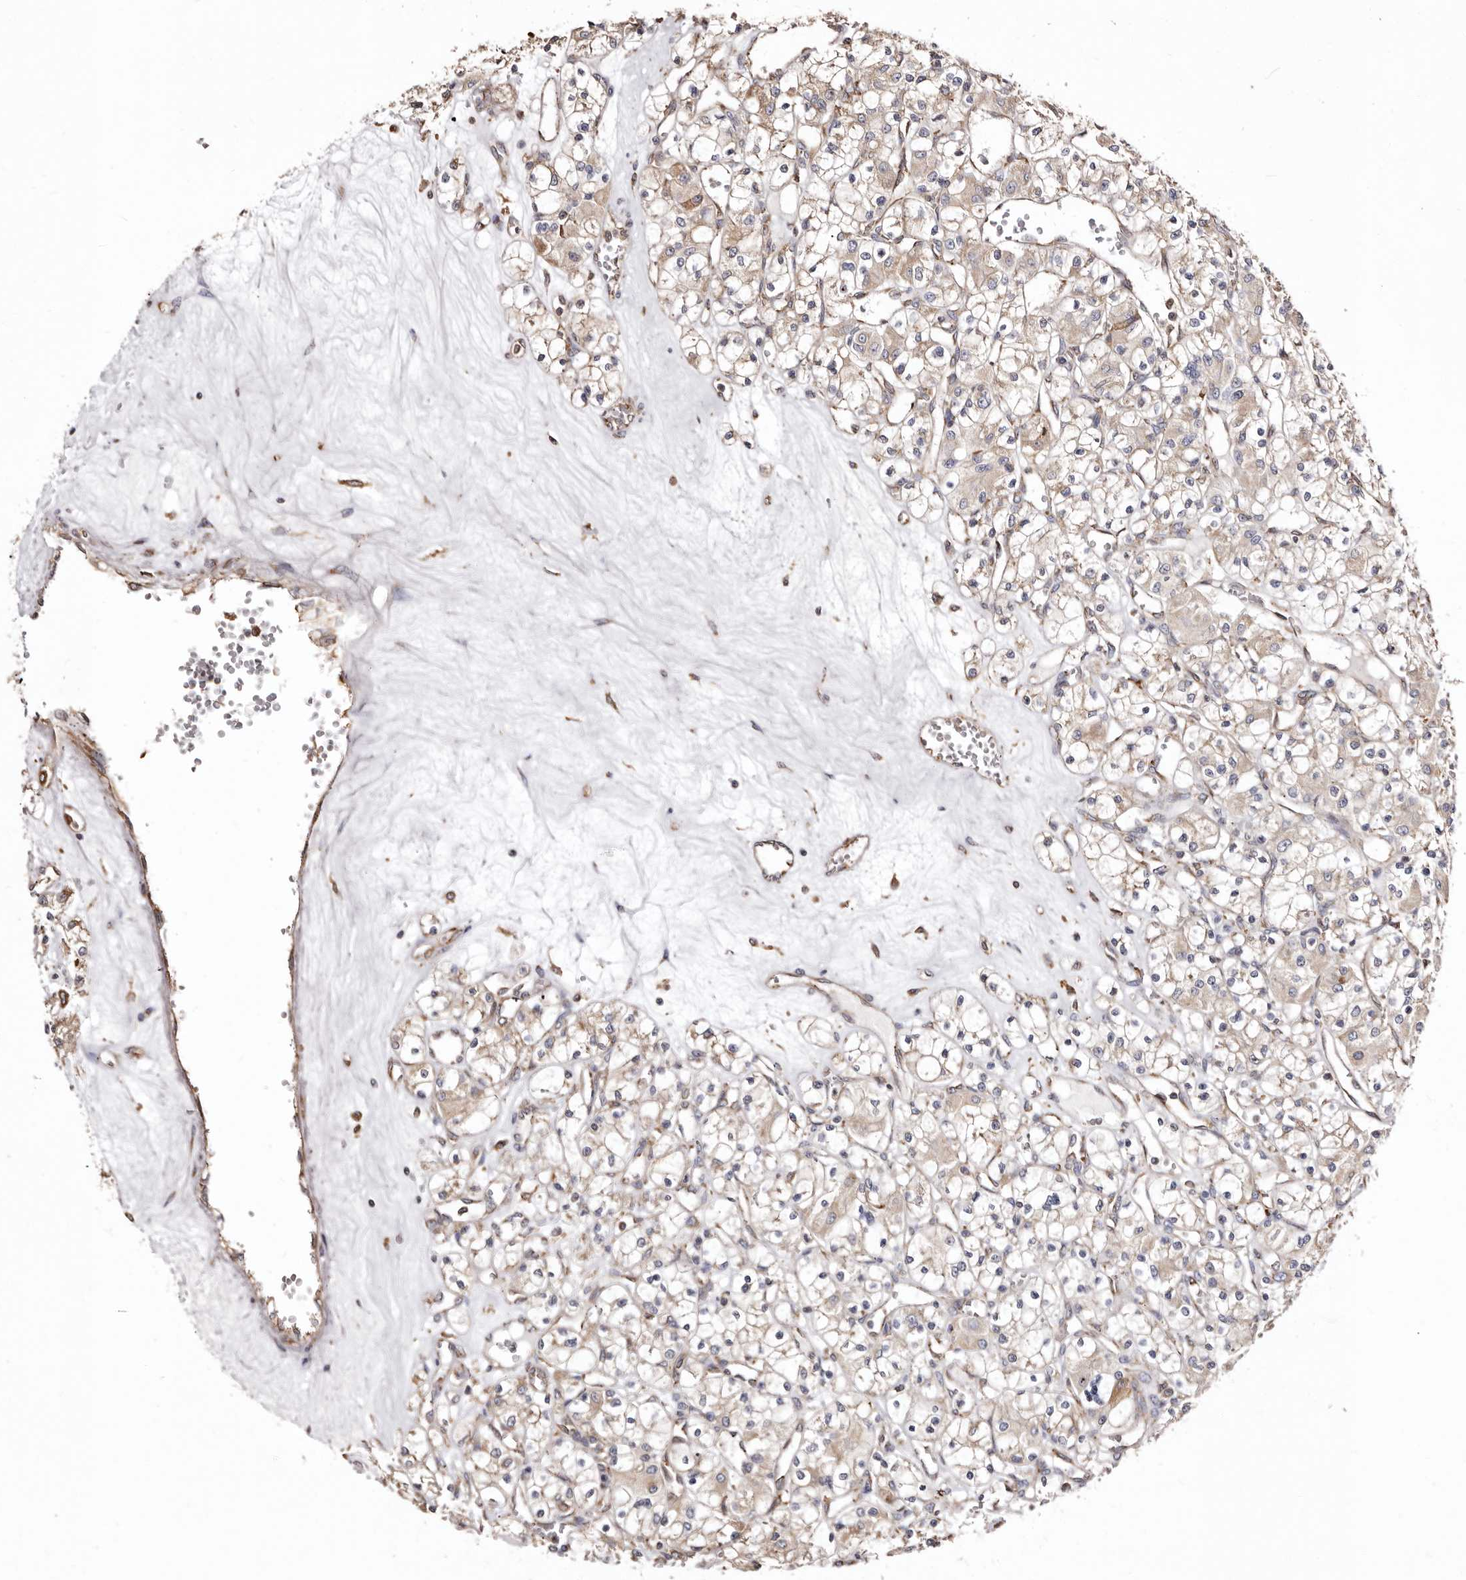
{"staining": {"intensity": "weak", "quantity": ">75%", "location": "cytoplasmic/membranous"}, "tissue": "renal cancer", "cell_type": "Tumor cells", "image_type": "cancer", "snomed": [{"axis": "morphology", "description": "Adenocarcinoma, NOS"}, {"axis": "topography", "description": "Kidney"}], "caption": "Immunohistochemical staining of human adenocarcinoma (renal) reveals low levels of weak cytoplasmic/membranous protein positivity in approximately >75% of tumor cells. (Stains: DAB (3,3'-diaminobenzidine) in brown, nuclei in blue, Microscopy: brightfield microscopy at high magnification).", "gene": "ACBD6", "patient": {"sex": "female", "age": 59}}